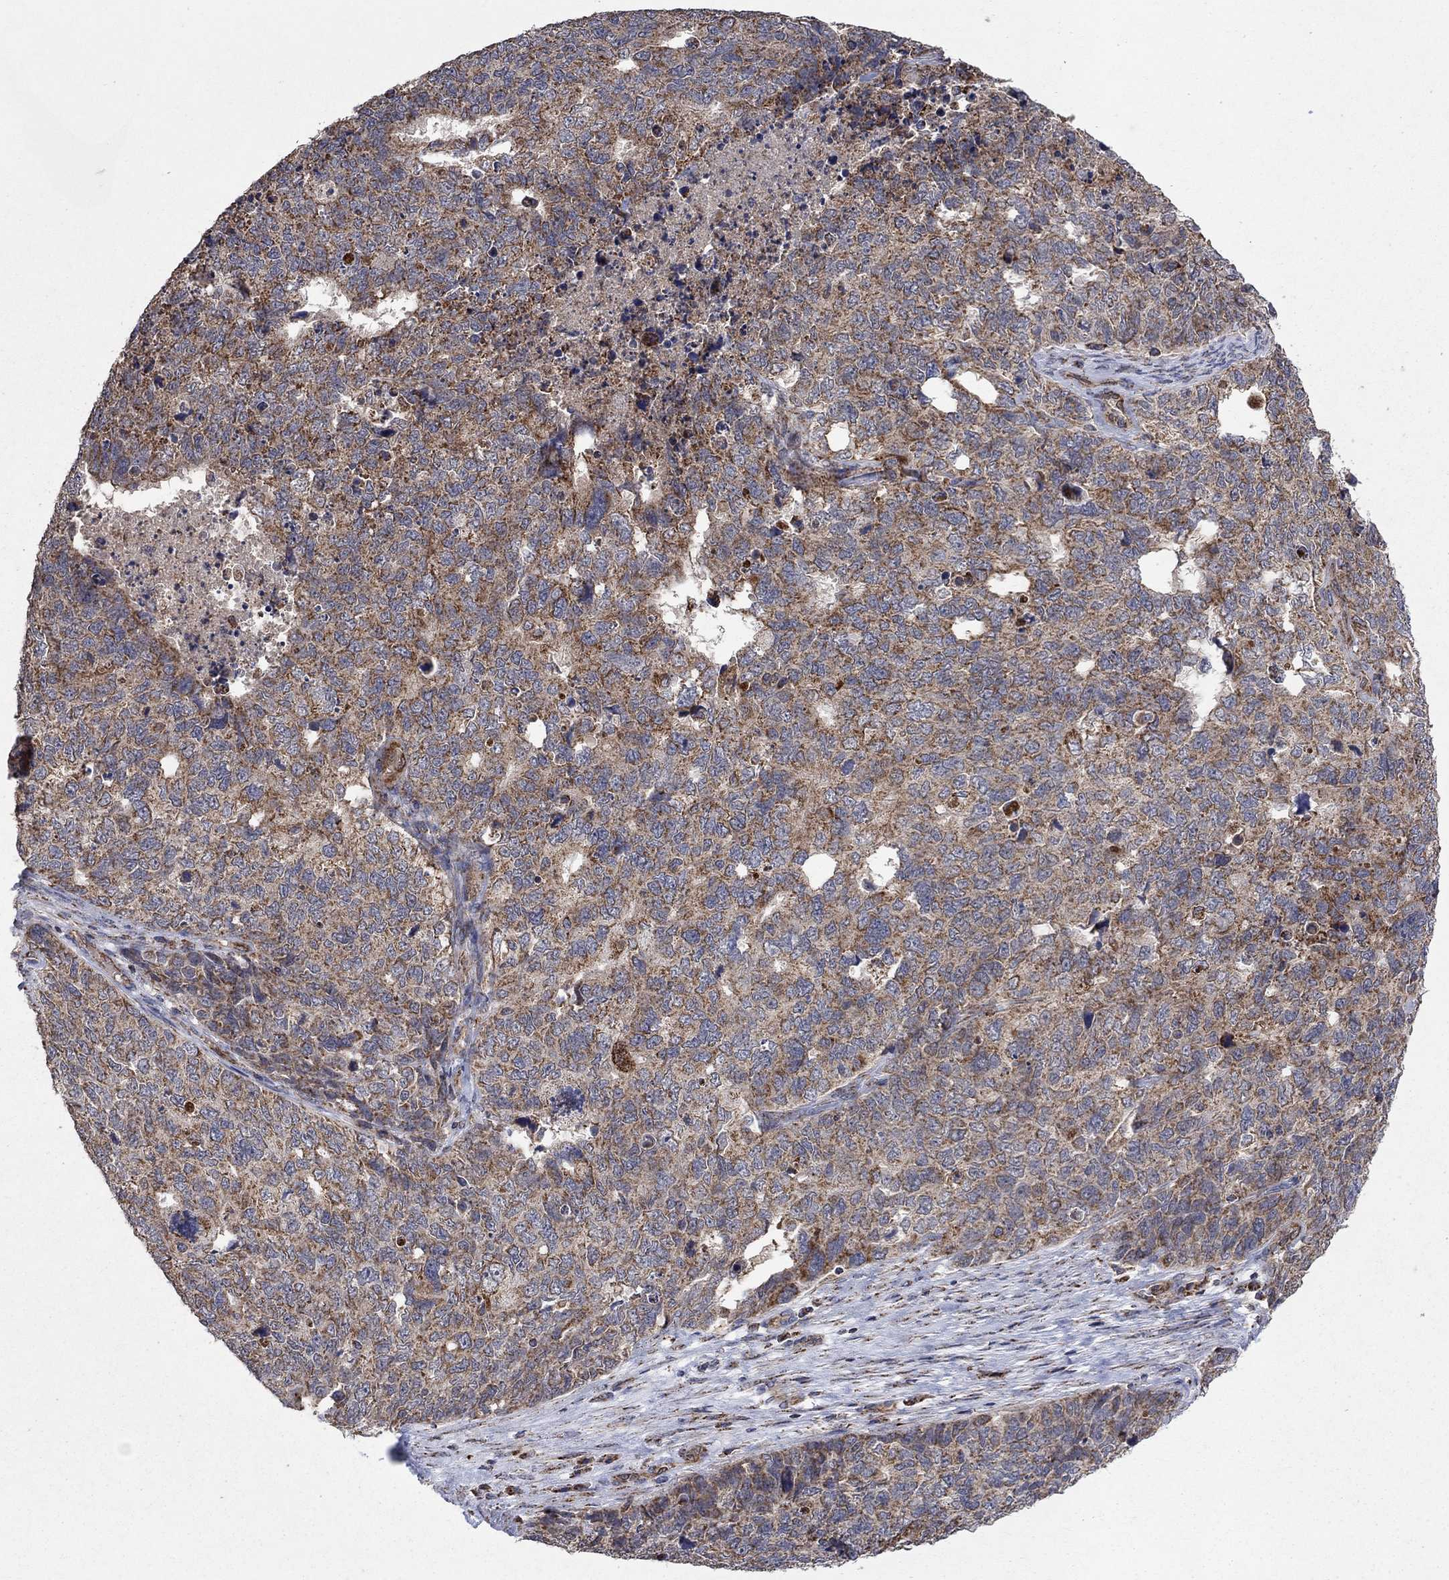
{"staining": {"intensity": "moderate", "quantity": ">75%", "location": "cytoplasmic/membranous"}, "tissue": "cervical cancer", "cell_type": "Tumor cells", "image_type": "cancer", "snomed": [{"axis": "morphology", "description": "Squamous cell carcinoma, NOS"}, {"axis": "topography", "description": "Cervix"}], "caption": "Immunohistochemistry of human squamous cell carcinoma (cervical) reveals medium levels of moderate cytoplasmic/membranous expression in approximately >75% of tumor cells.", "gene": "DPH1", "patient": {"sex": "female", "age": 63}}